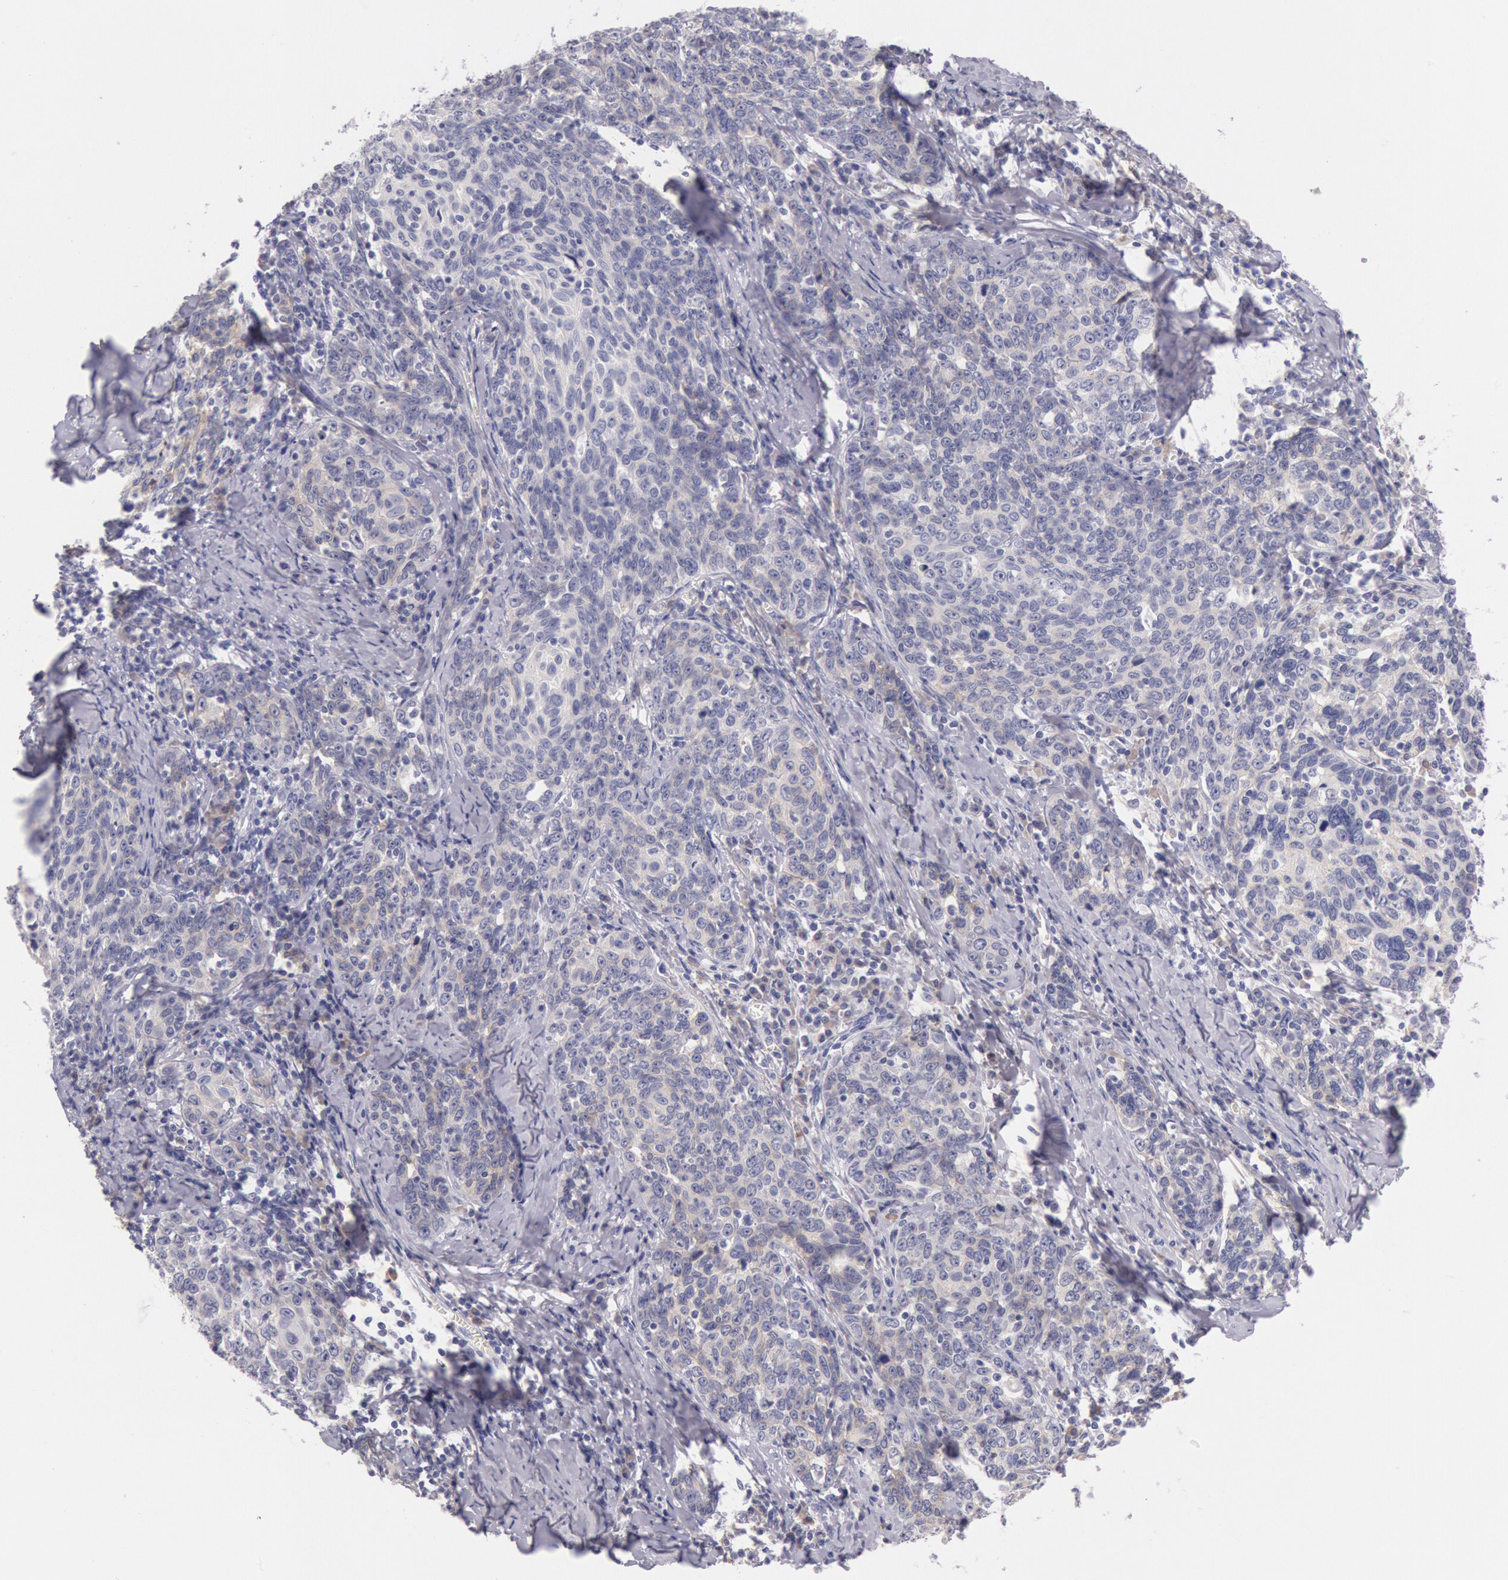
{"staining": {"intensity": "negative", "quantity": "none", "location": "none"}, "tissue": "cervical cancer", "cell_type": "Tumor cells", "image_type": "cancer", "snomed": [{"axis": "morphology", "description": "Squamous cell carcinoma, NOS"}, {"axis": "topography", "description": "Cervix"}], "caption": "The histopathology image shows no staining of tumor cells in cervical cancer.", "gene": "EGFR", "patient": {"sex": "female", "age": 41}}